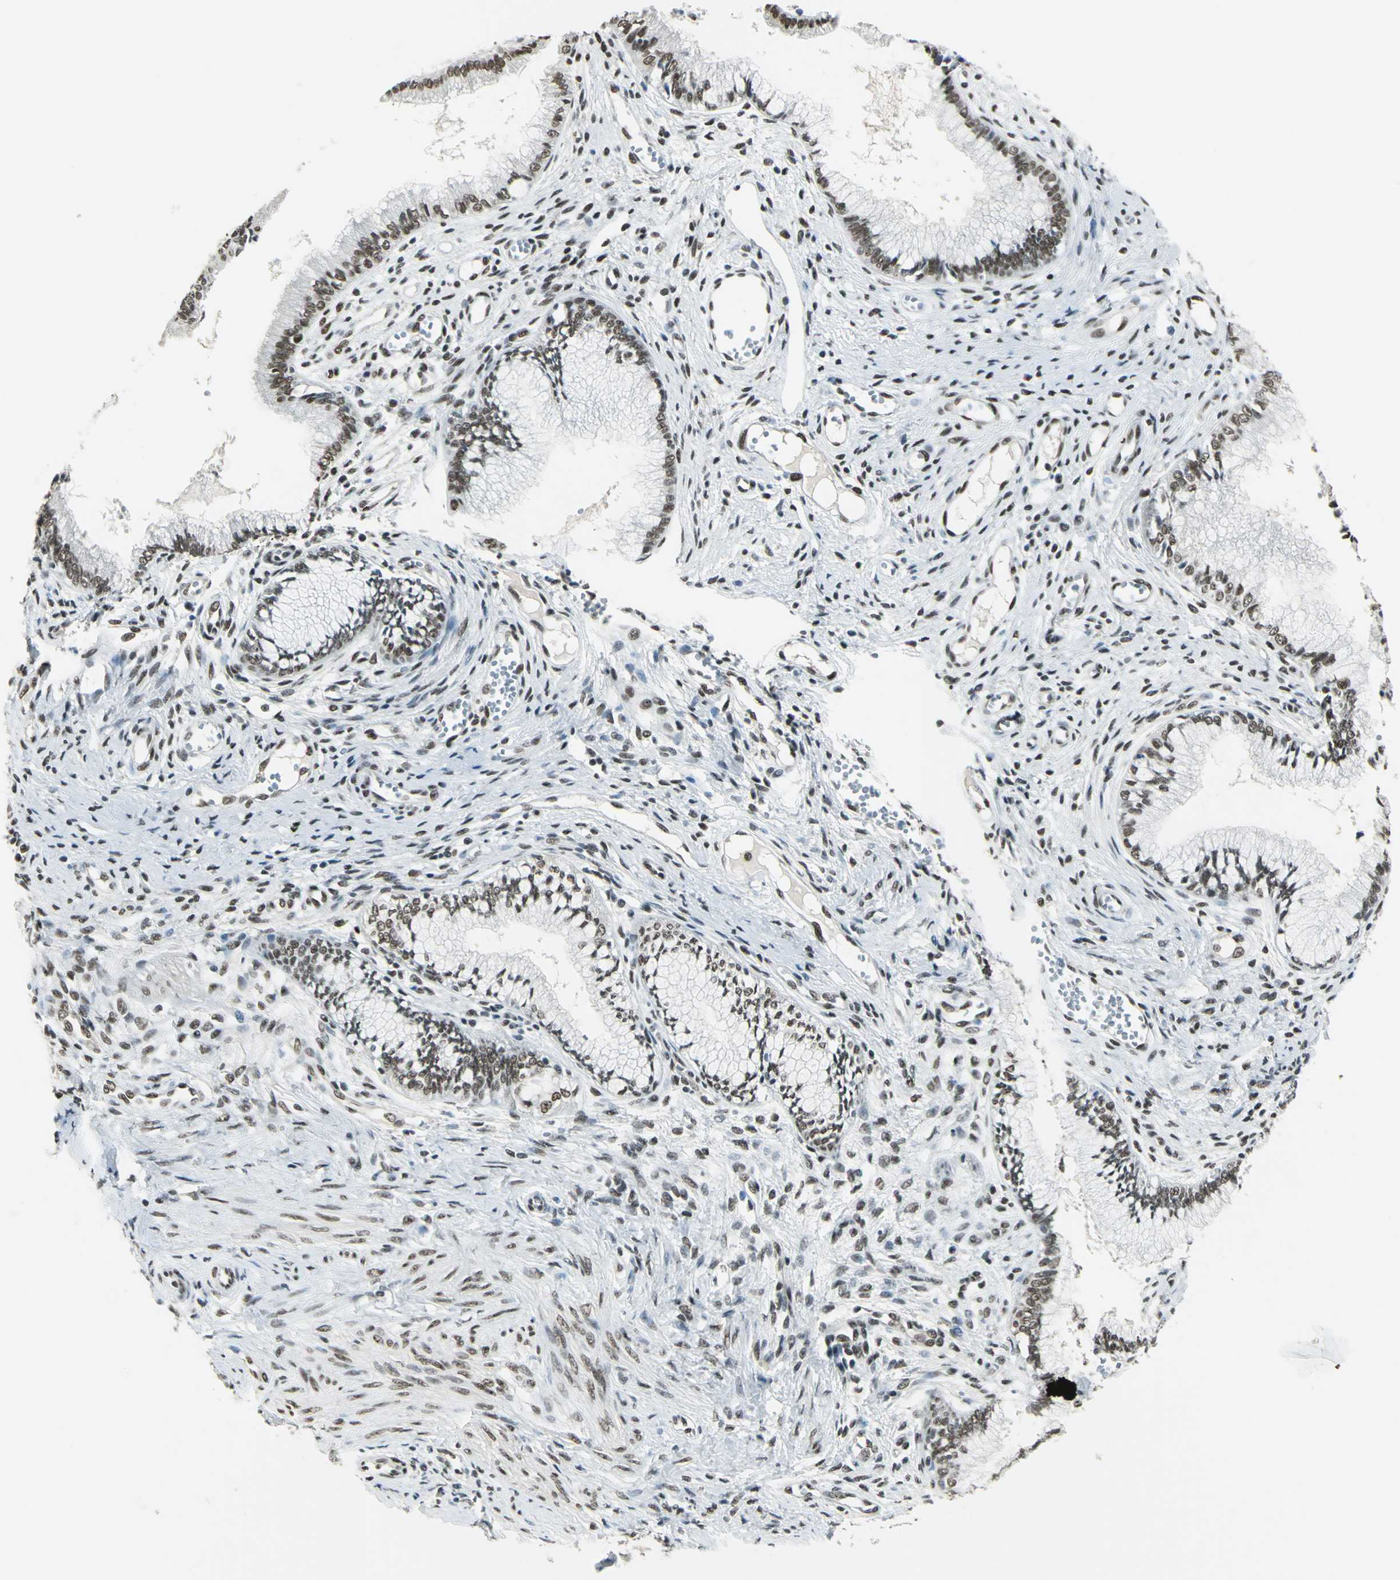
{"staining": {"intensity": "moderate", "quantity": ">75%", "location": "nuclear"}, "tissue": "cervical cancer", "cell_type": "Tumor cells", "image_type": "cancer", "snomed": [{"axis": "morphology", "description": "Adenocarcinoma, NOS"}, {"axis": "topography", "description": "Cervix"}], "caption": "Human adenocarcinoma (cervical) stained for a protein (brown) reveals moderate nuclear positive staining in approximately >75% of tumor cells.", "gene": "ADNP", "patient": {"sex": "female", "age": 36}}